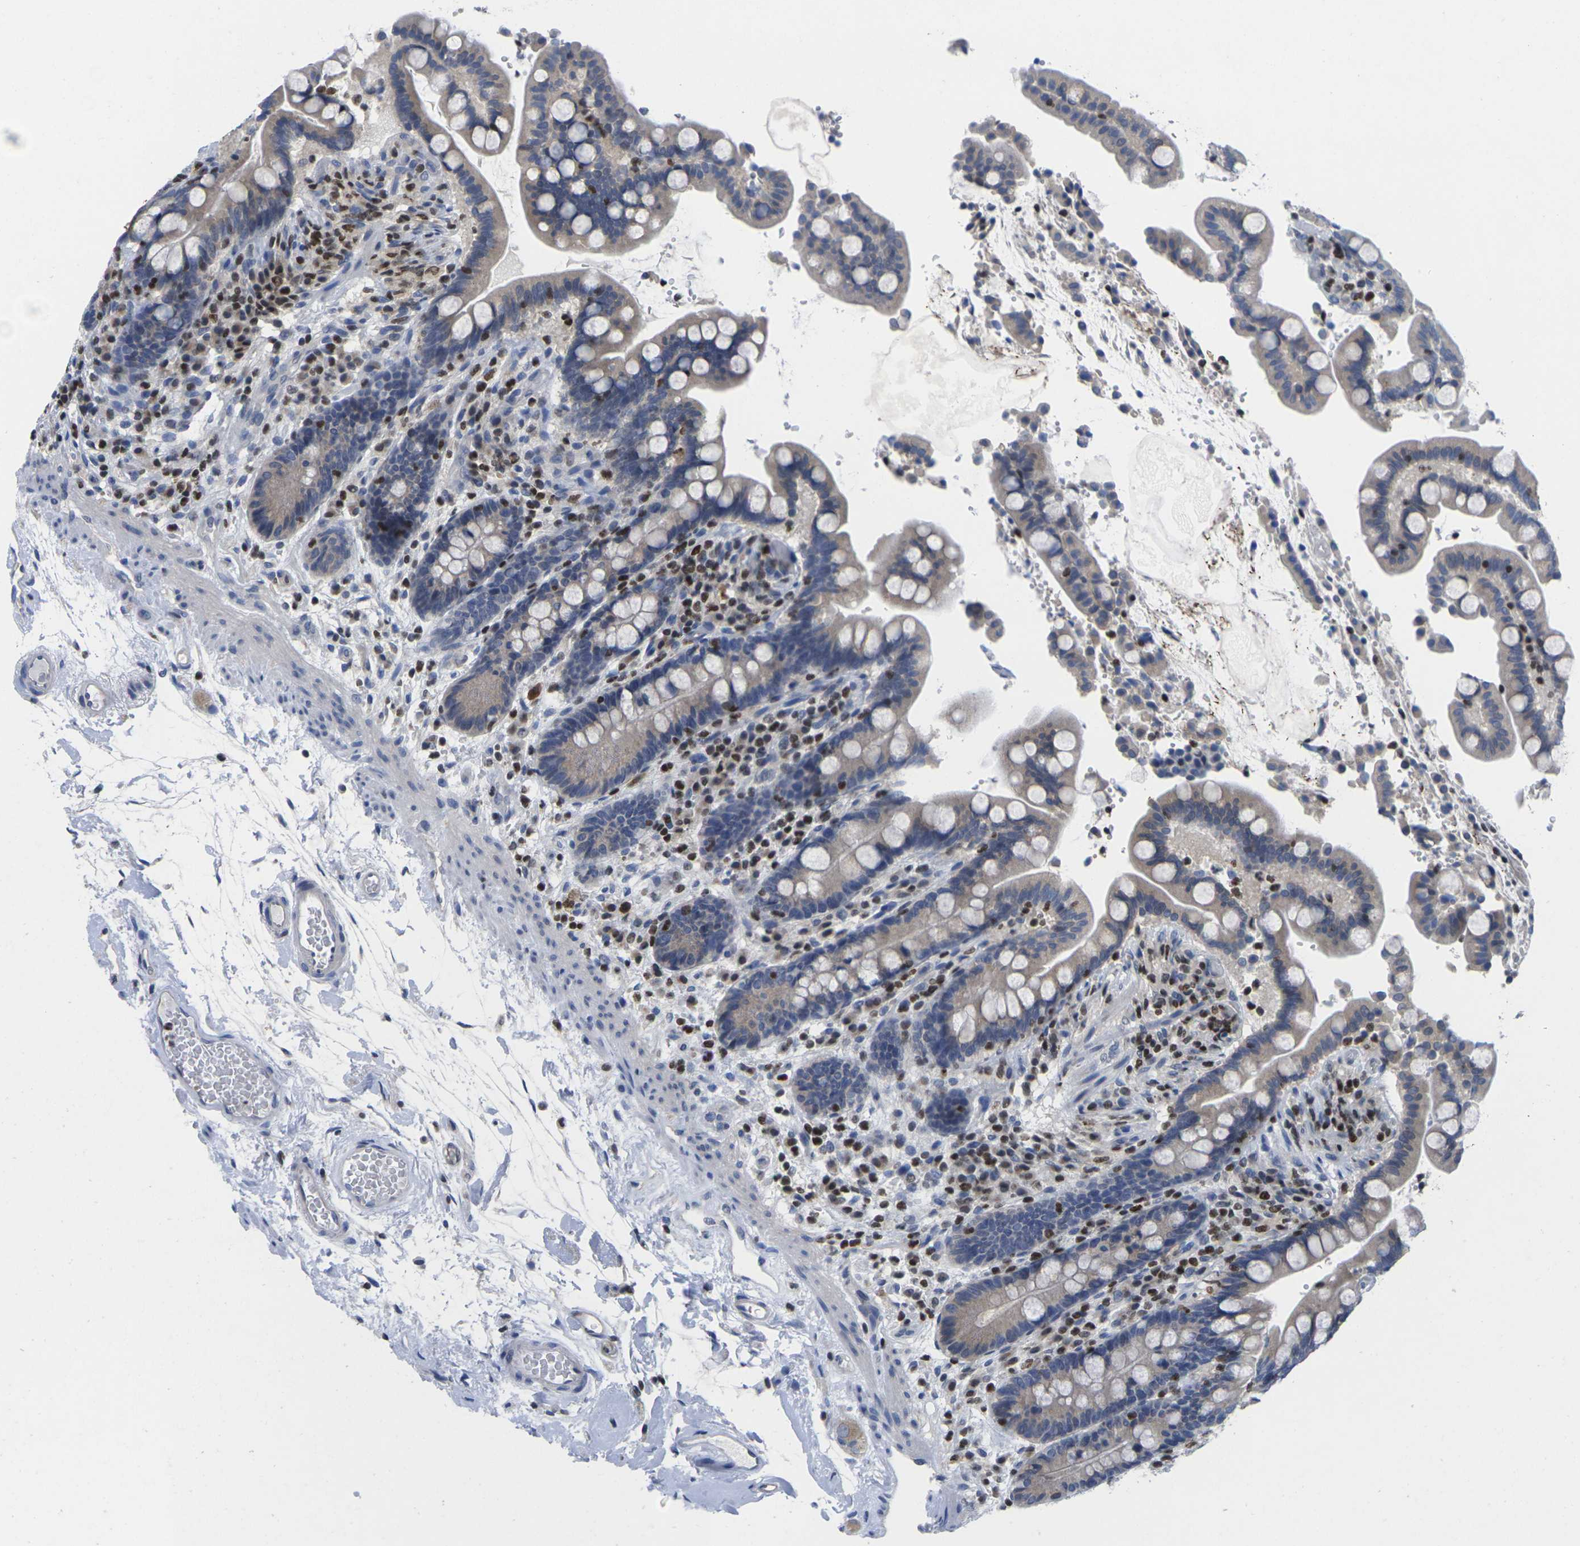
{"staining": {"intensity": "negative", "quantity": "none", "location": "none"}, "tissue": "colon", "cell_type": "Endothelial cells", "image_type": "normal", "snomed": [{"axis": "morphology", "description": "Normal tissue, NOS"}, {"axis": "topography", "description": "Colon"}], "caption": "A micrograph of human colon is negative for staining in endothelial cells. (Brightfield microscopy of DAB (3,3'-diaminobenzidine) IHC at high magnification).", "gene": "IKZF1", "patient": {"sex": "male", "age": 73}}